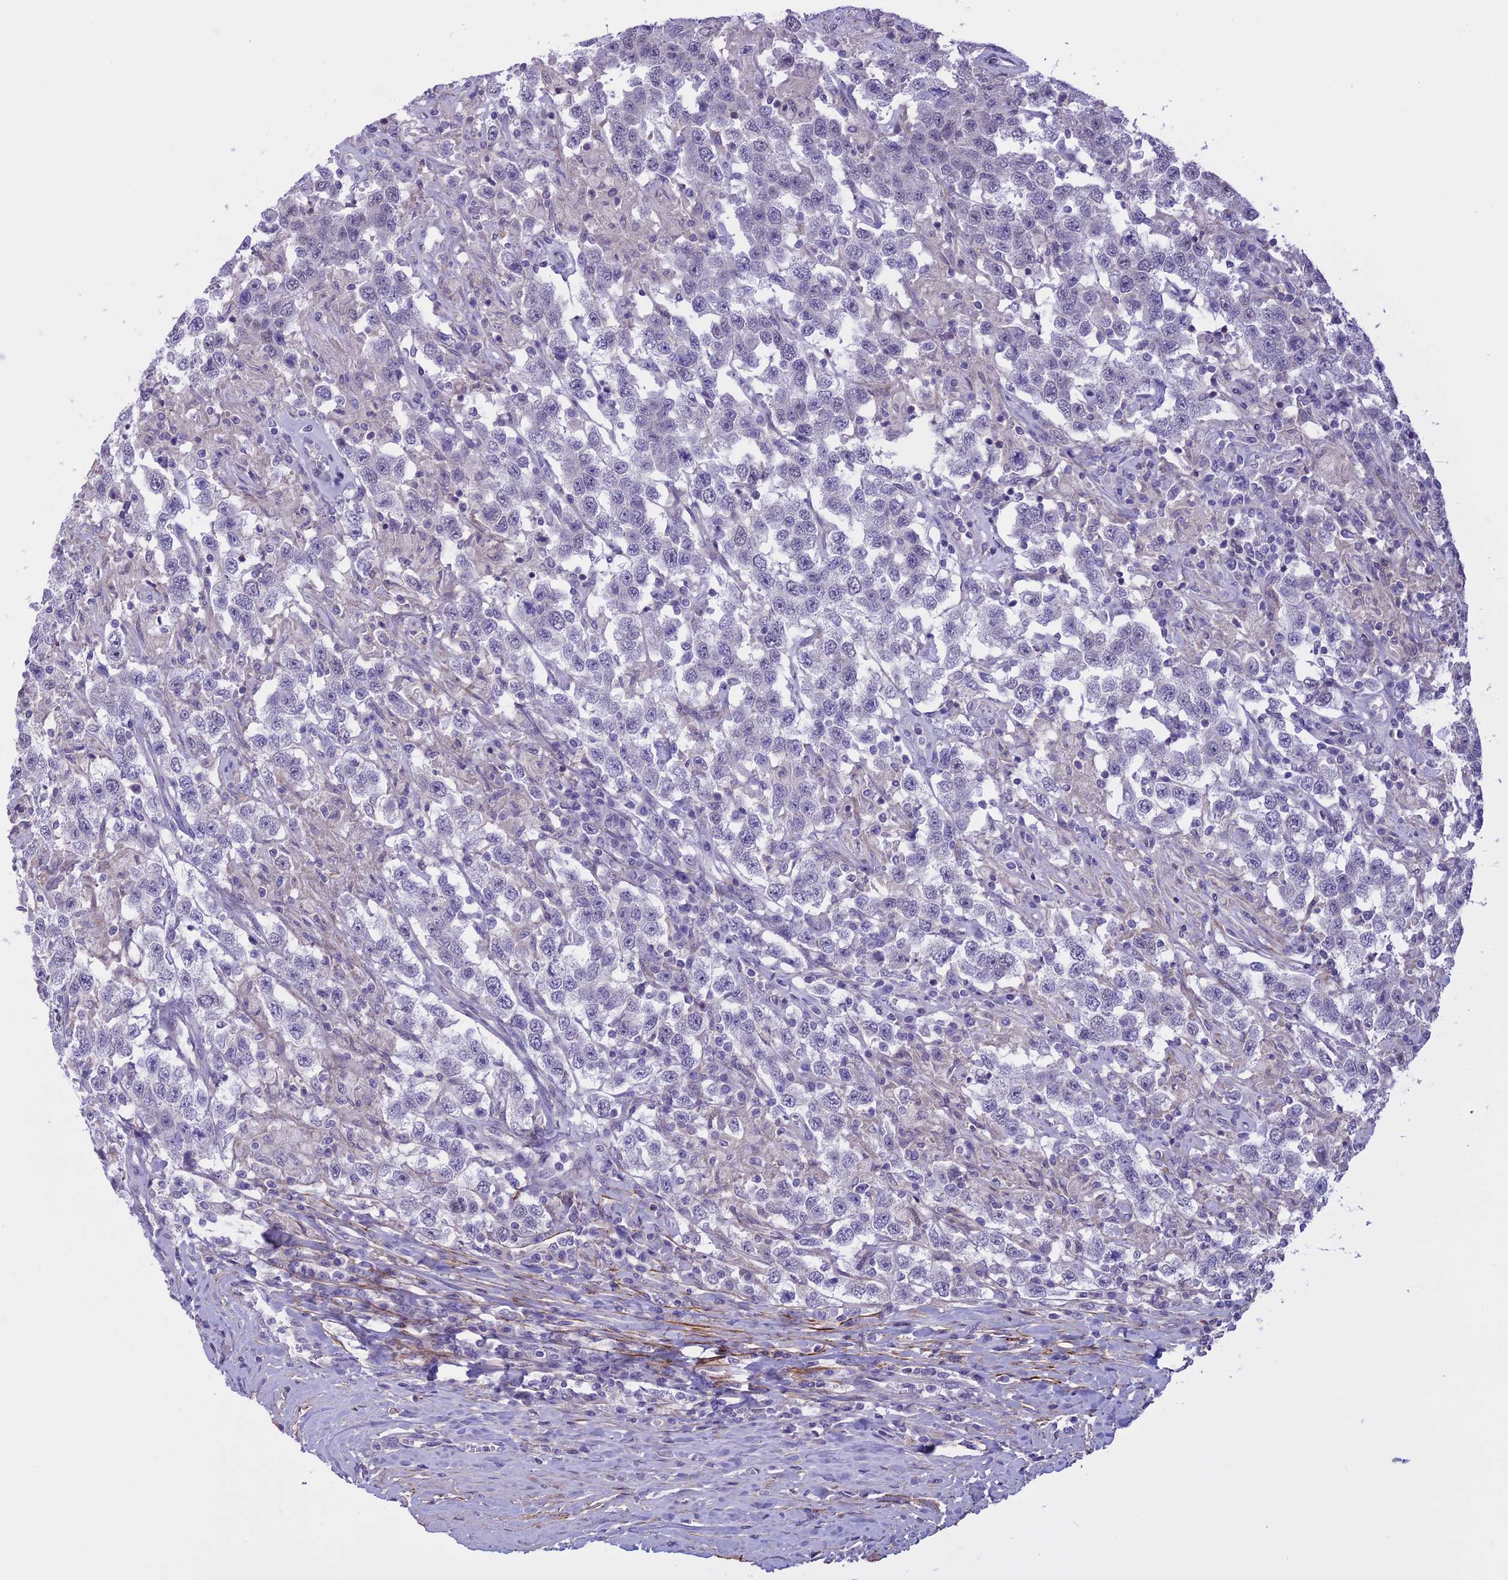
{"staining": {"intensity": "negative", "quantity": "none", "location": "none"}, "tissue": "testis cancer", "cell_type": "Tumor cells", "image_type": "cancer", "snomed": [{"axis": "morphology", "description": "Seminoma, NOS"}, {"axis": "topography", "description": "Testis"}], "caption": "Immunohistochemical staining of seminoma (testis) exhibits no significant positivity in tumor cells.", "gene": "SPHKAP", "patient": {"sex": "male", "age": 41}}